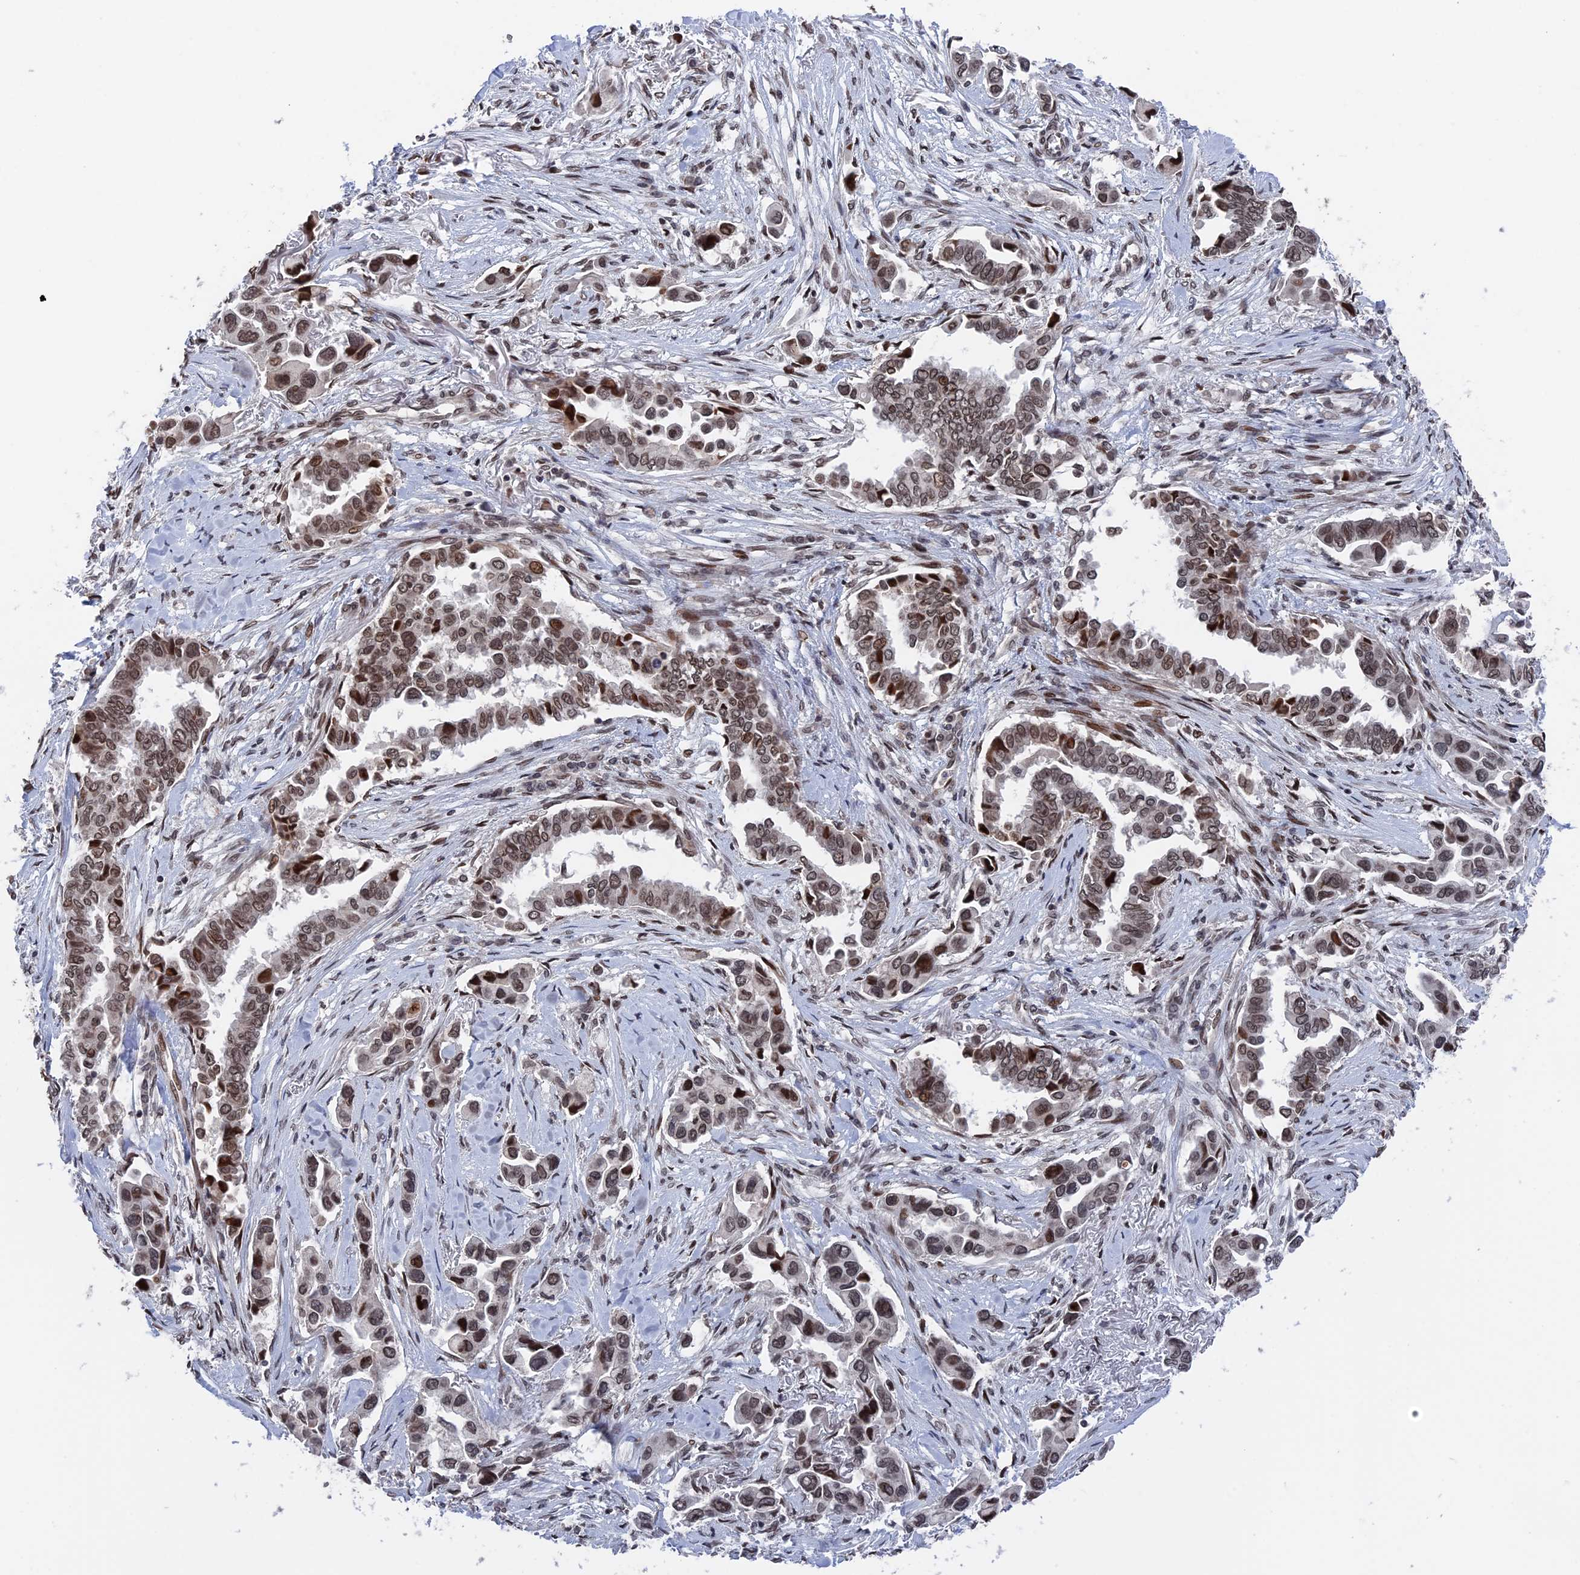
{"staining": {"intensity": "moderate", "quantity": ">75%", "location": "nuclear"}, "tissue": "lung cancer", "cell_type": "Tumor cells", "image_type": "cancer", "snomed": [{"axis": "morphology", "description": "Adenocarcinoma, NOS"}, {"axis": "topography", "description": "Lung"}], "caption": "Moderate nuclear expression is appreciated in approximately >75% of tumor cells in lung cancer (adenocarcinoma). The staining was performed using DAB (3,3'-diaminobenzidine) to visualize the protein expression in brown, while the nuclei were stained in blue with hematoxylin (Magnification: 20x).", "gene": "NR2C2AP", "patient": {"sex": "female", "age": 76}}